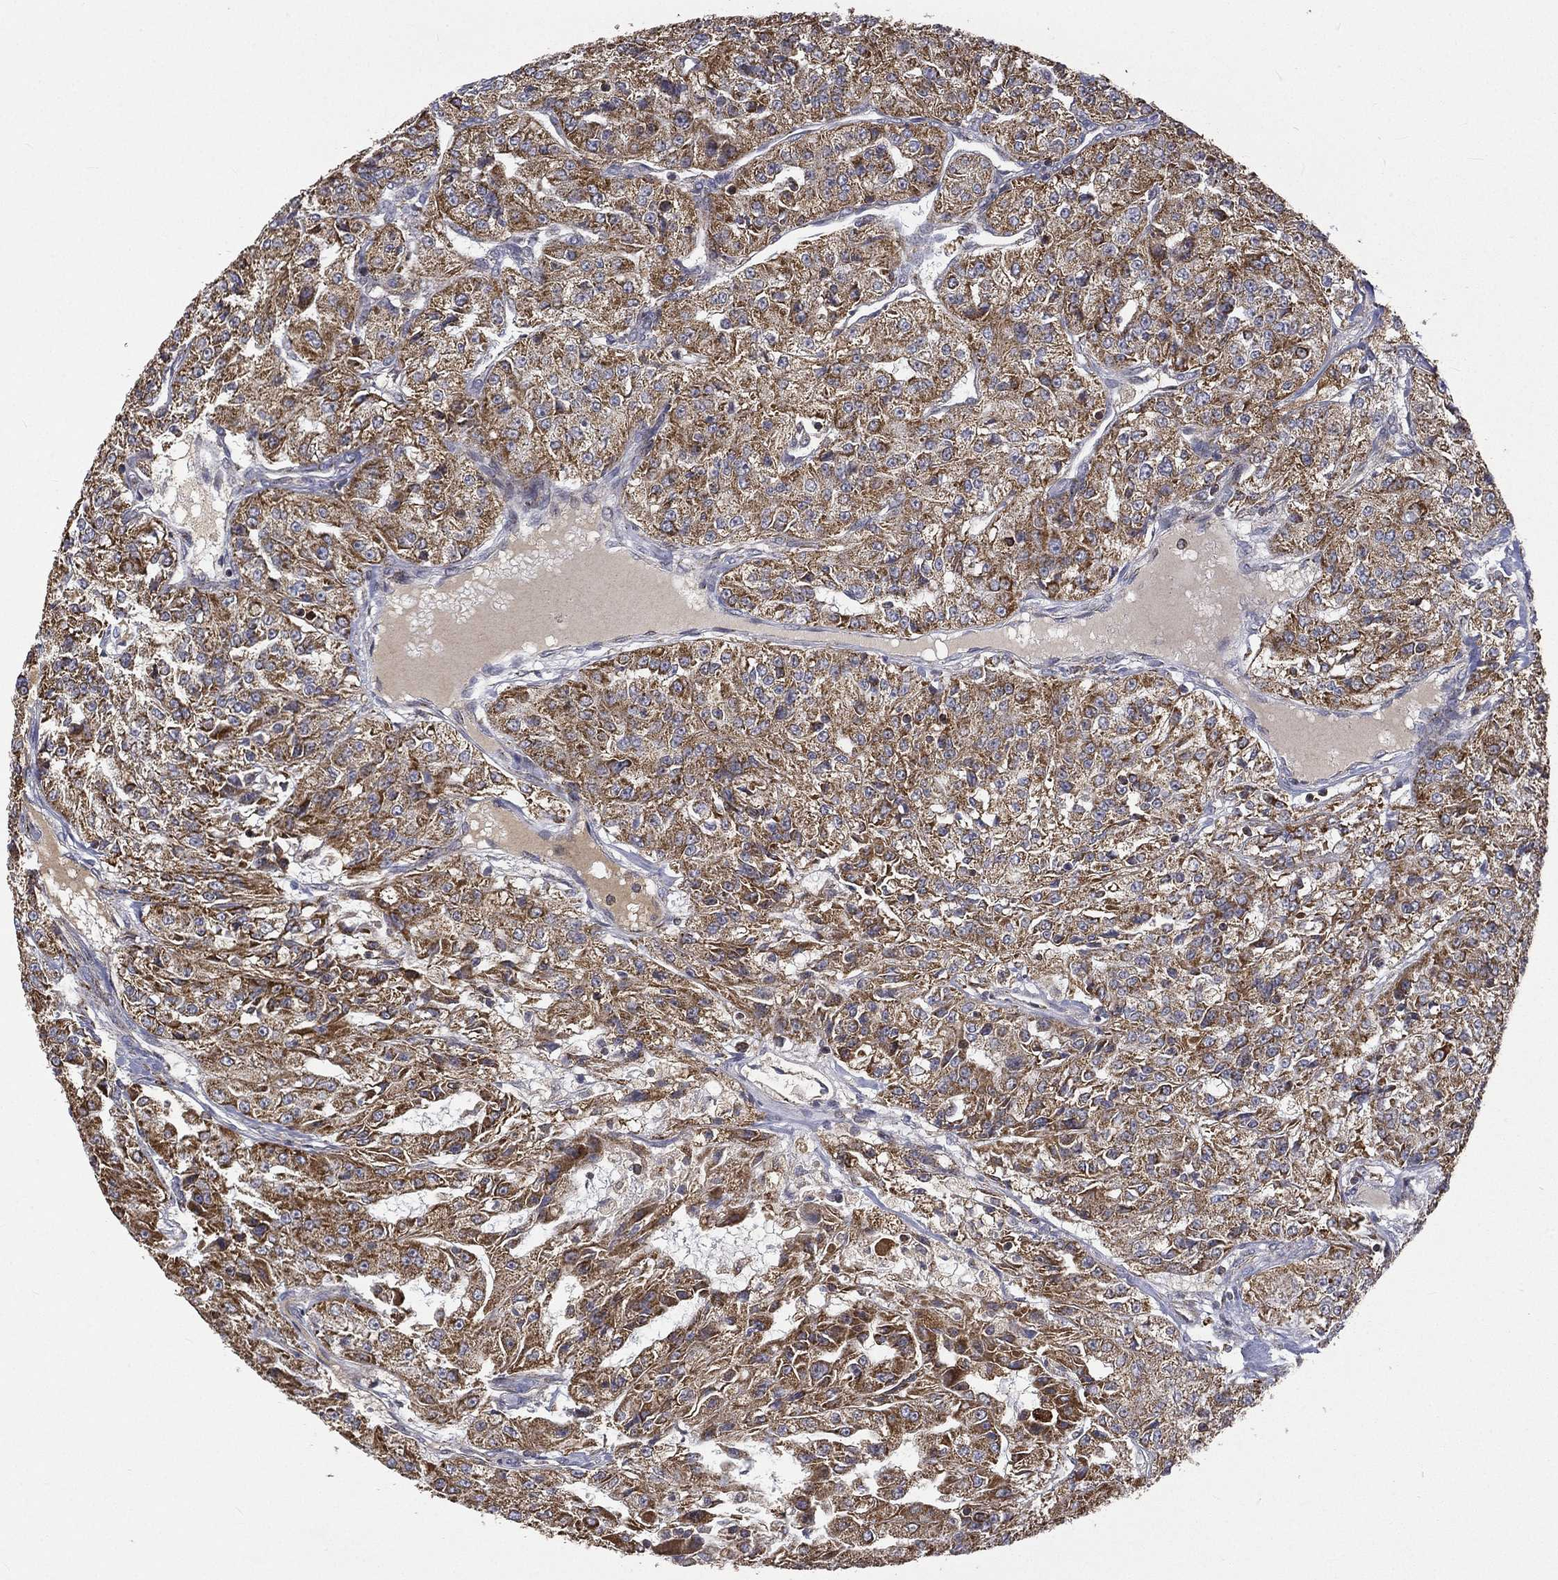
{"staining": {"intensity": "strong", "quantity": "25%-75%", "location": "cytoplasmic/membranous"}, "tissue": "renal cancer", "cell_type": "Tumor cells", "image_type": "cancer", "snomed": [{"axis": "morphology", "description": "Adenocarcinoma, NOS"}, {"axis": "topography", "description": "Kidney"}], "caption": "IHC of human renal cancer reveals high levels of strong cytoplasmic/membranous expression in approximately 25%-75% of tumor cells. Nuclei are stained in blue.", "gene": "RIN3", "patient": {"sex": "female", "age": 63}}